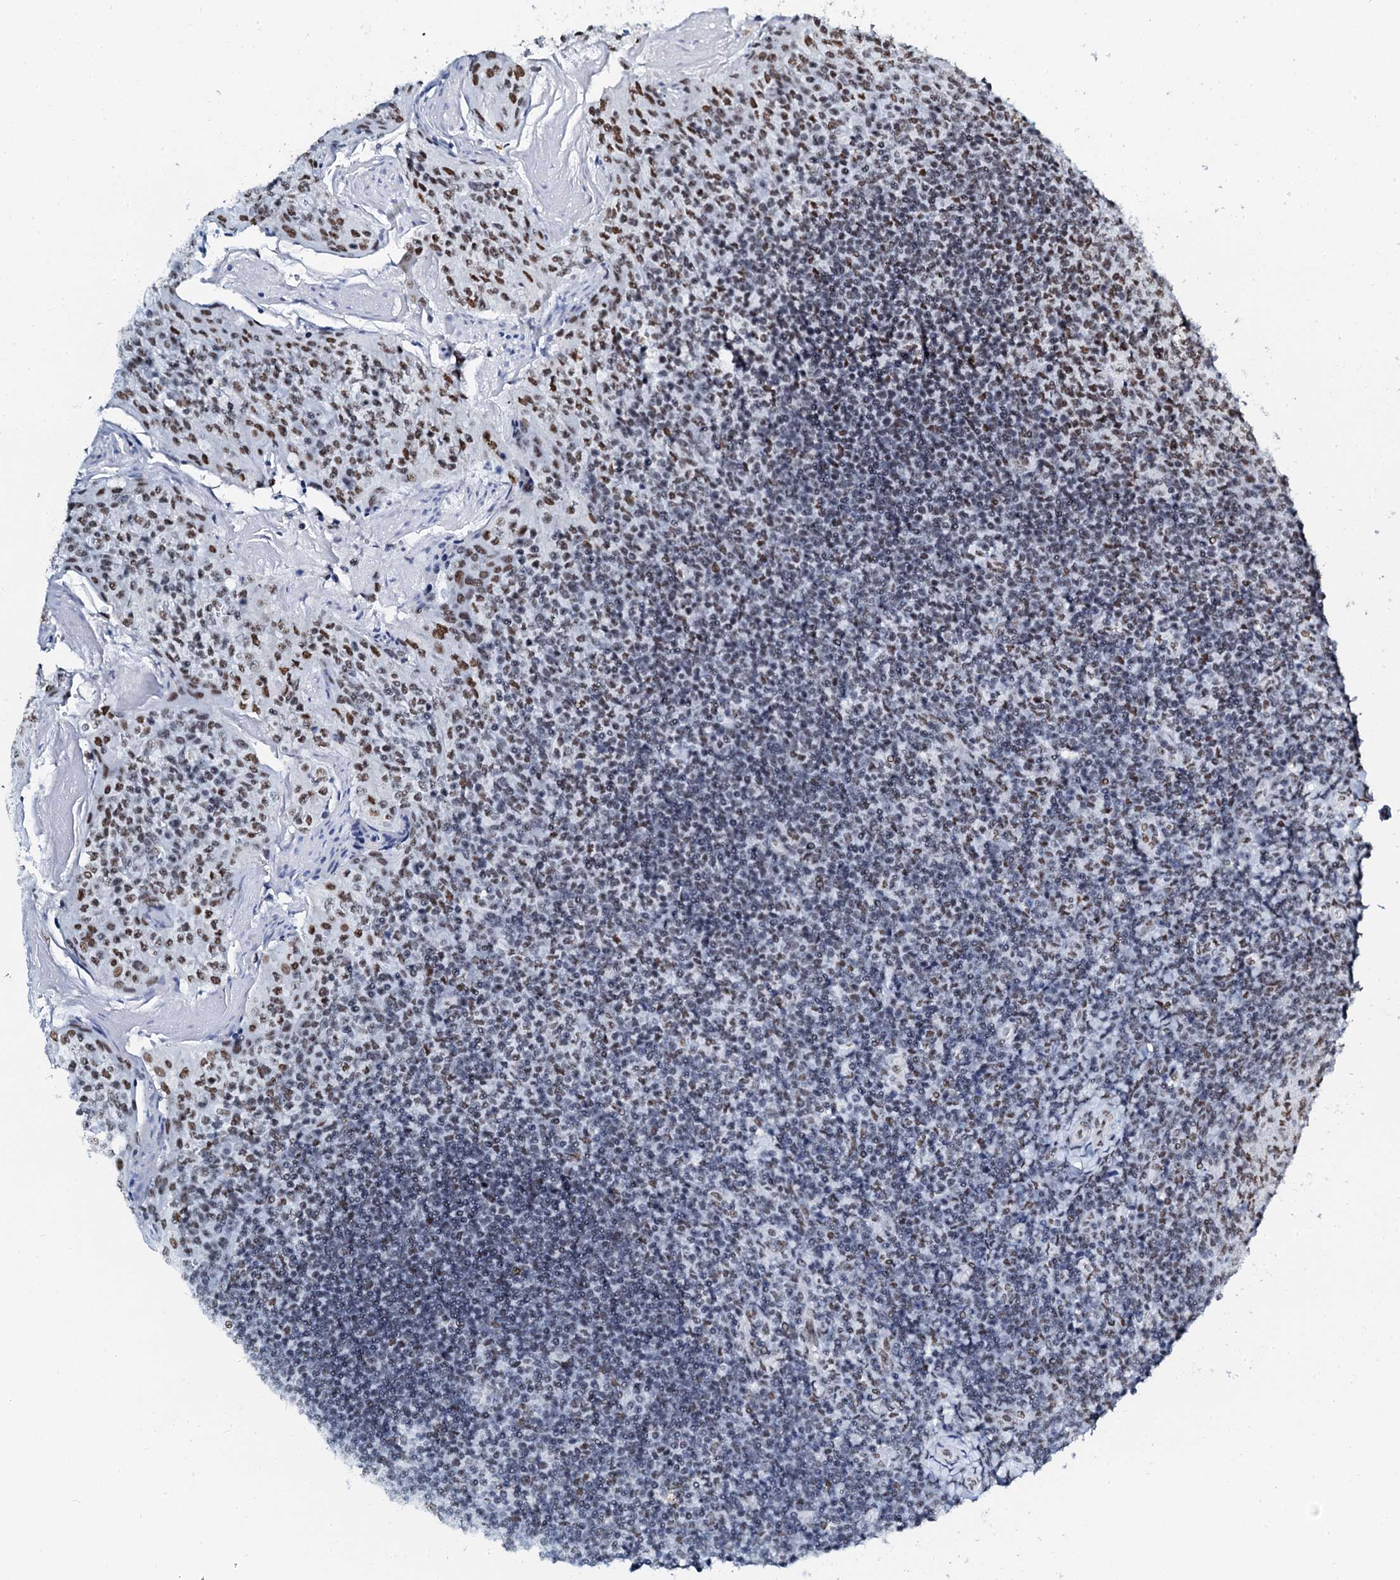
{"staining": {"intensity": "weak", "quantity": "25%-75%", "location": "nuclear"}, "tissue": "tonsil", "cell_type": "Non-germinal center cells", "image_type": "normal", "snomed": [{"axis": "morphology", "description": "Normal tissue, NOS"}, {"axis": "topography", "description": "Tonsil"}], "caption": "Protein staining exhibits weak nuclear positivity in approximately 25%-75% of non-germinal center cells in benign tonsil.", "gene": "SLTM", "patient": {"sex": "female", "age": 10}}